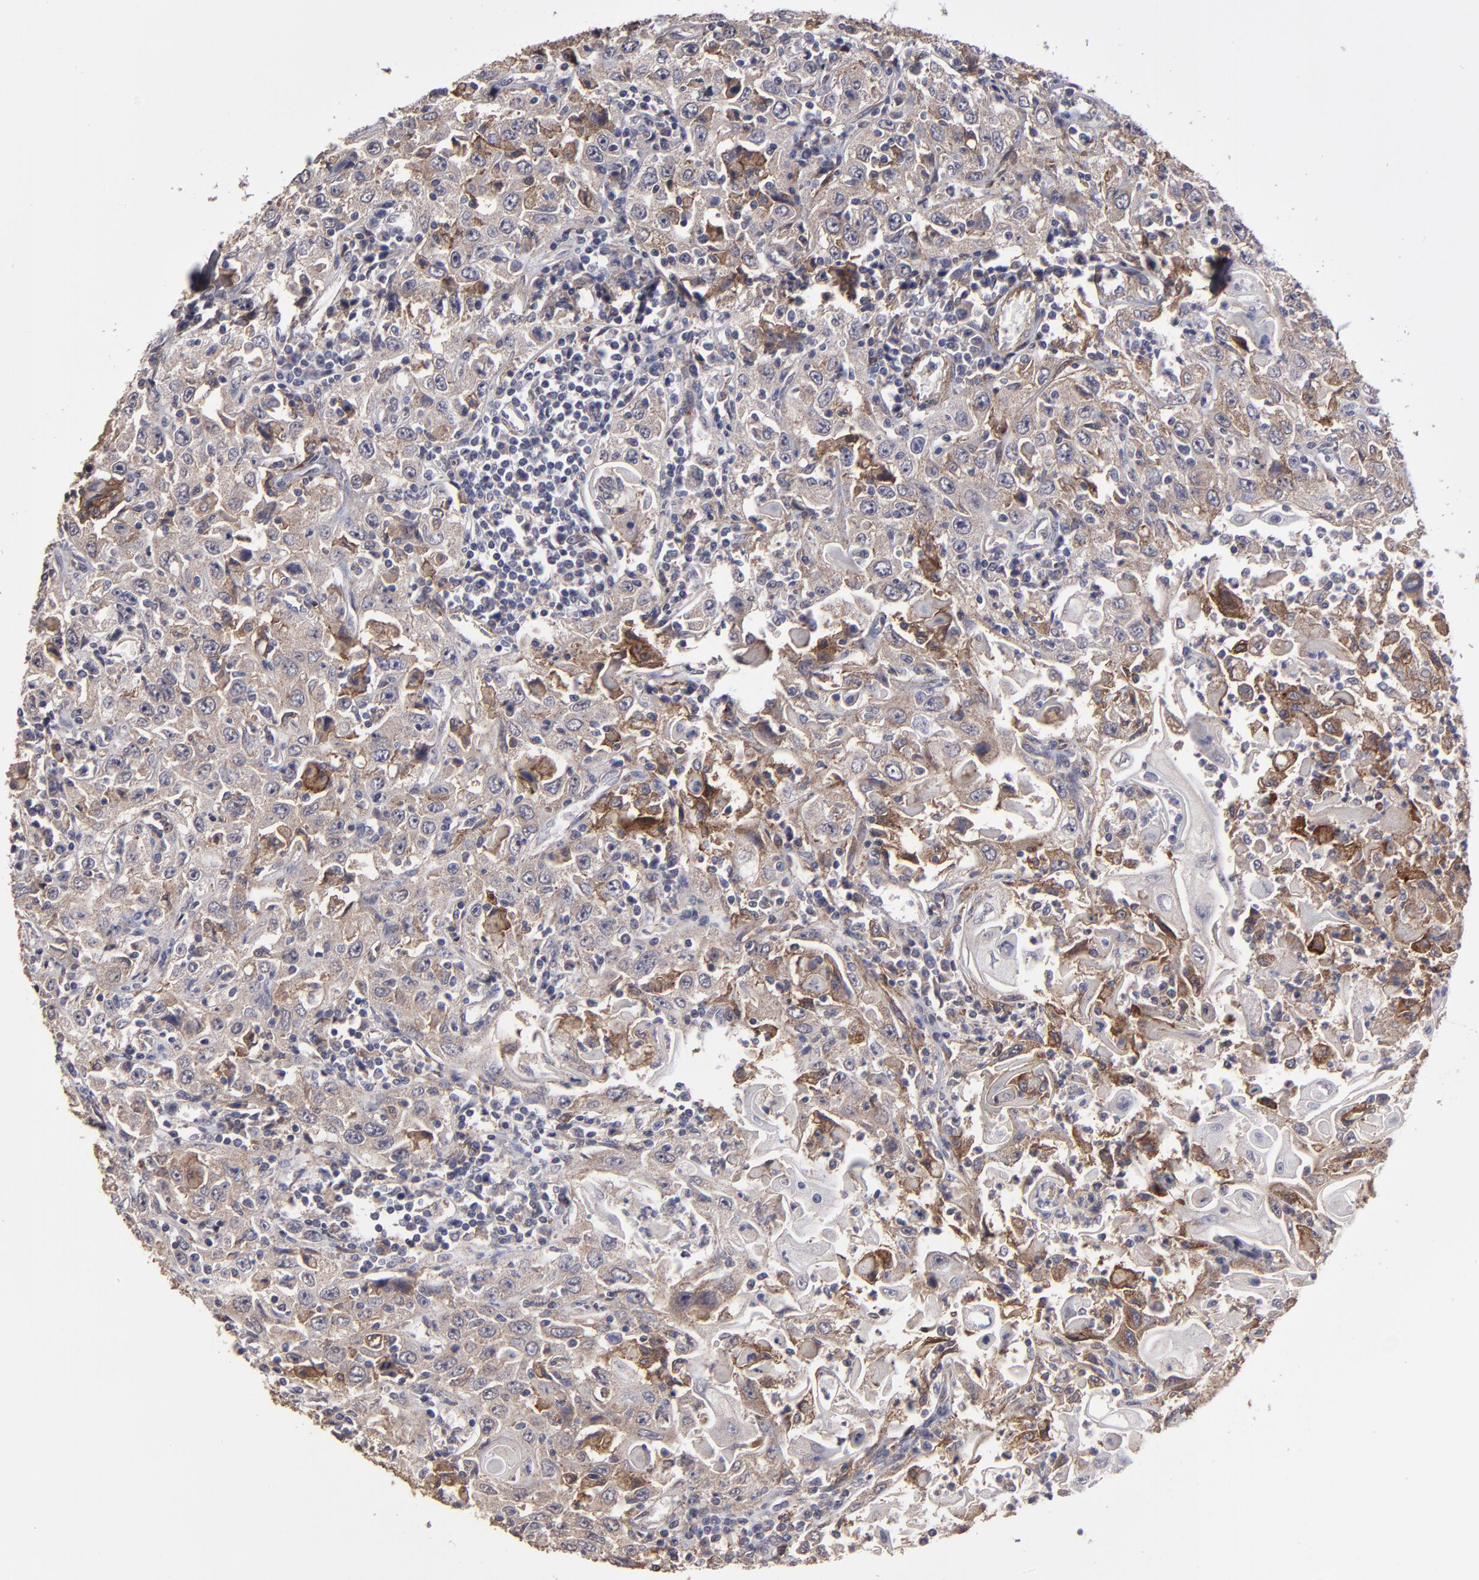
{"staining": {"intensity": "moderate", "quantity": "25%-75%", "location": "cytoplasmic/membranous"}, "tissue": "head and neck cancer", "cell_type": "Tumor cells", "image_type": "cancer", "snomed": [{"axis": "morphology", "description": "Squamous cell carcinoma, NOS"}, {"axis": "topography", "description": "Oral tissue"}, {"axis": "topography", "description": "Head-Neck"}], "caption": "Immunohistochemical staining of squamous cell carcinoma (head and neck) demonstrates medium levels of moderate cytoplasmic/membranous protein positivity in about 25%-75% of tumor cells. (Brightfield microscopy of DAB IHC at high magnification).", "gene": "ITGB5", "patient": {"sex": "female", "age": 76}}